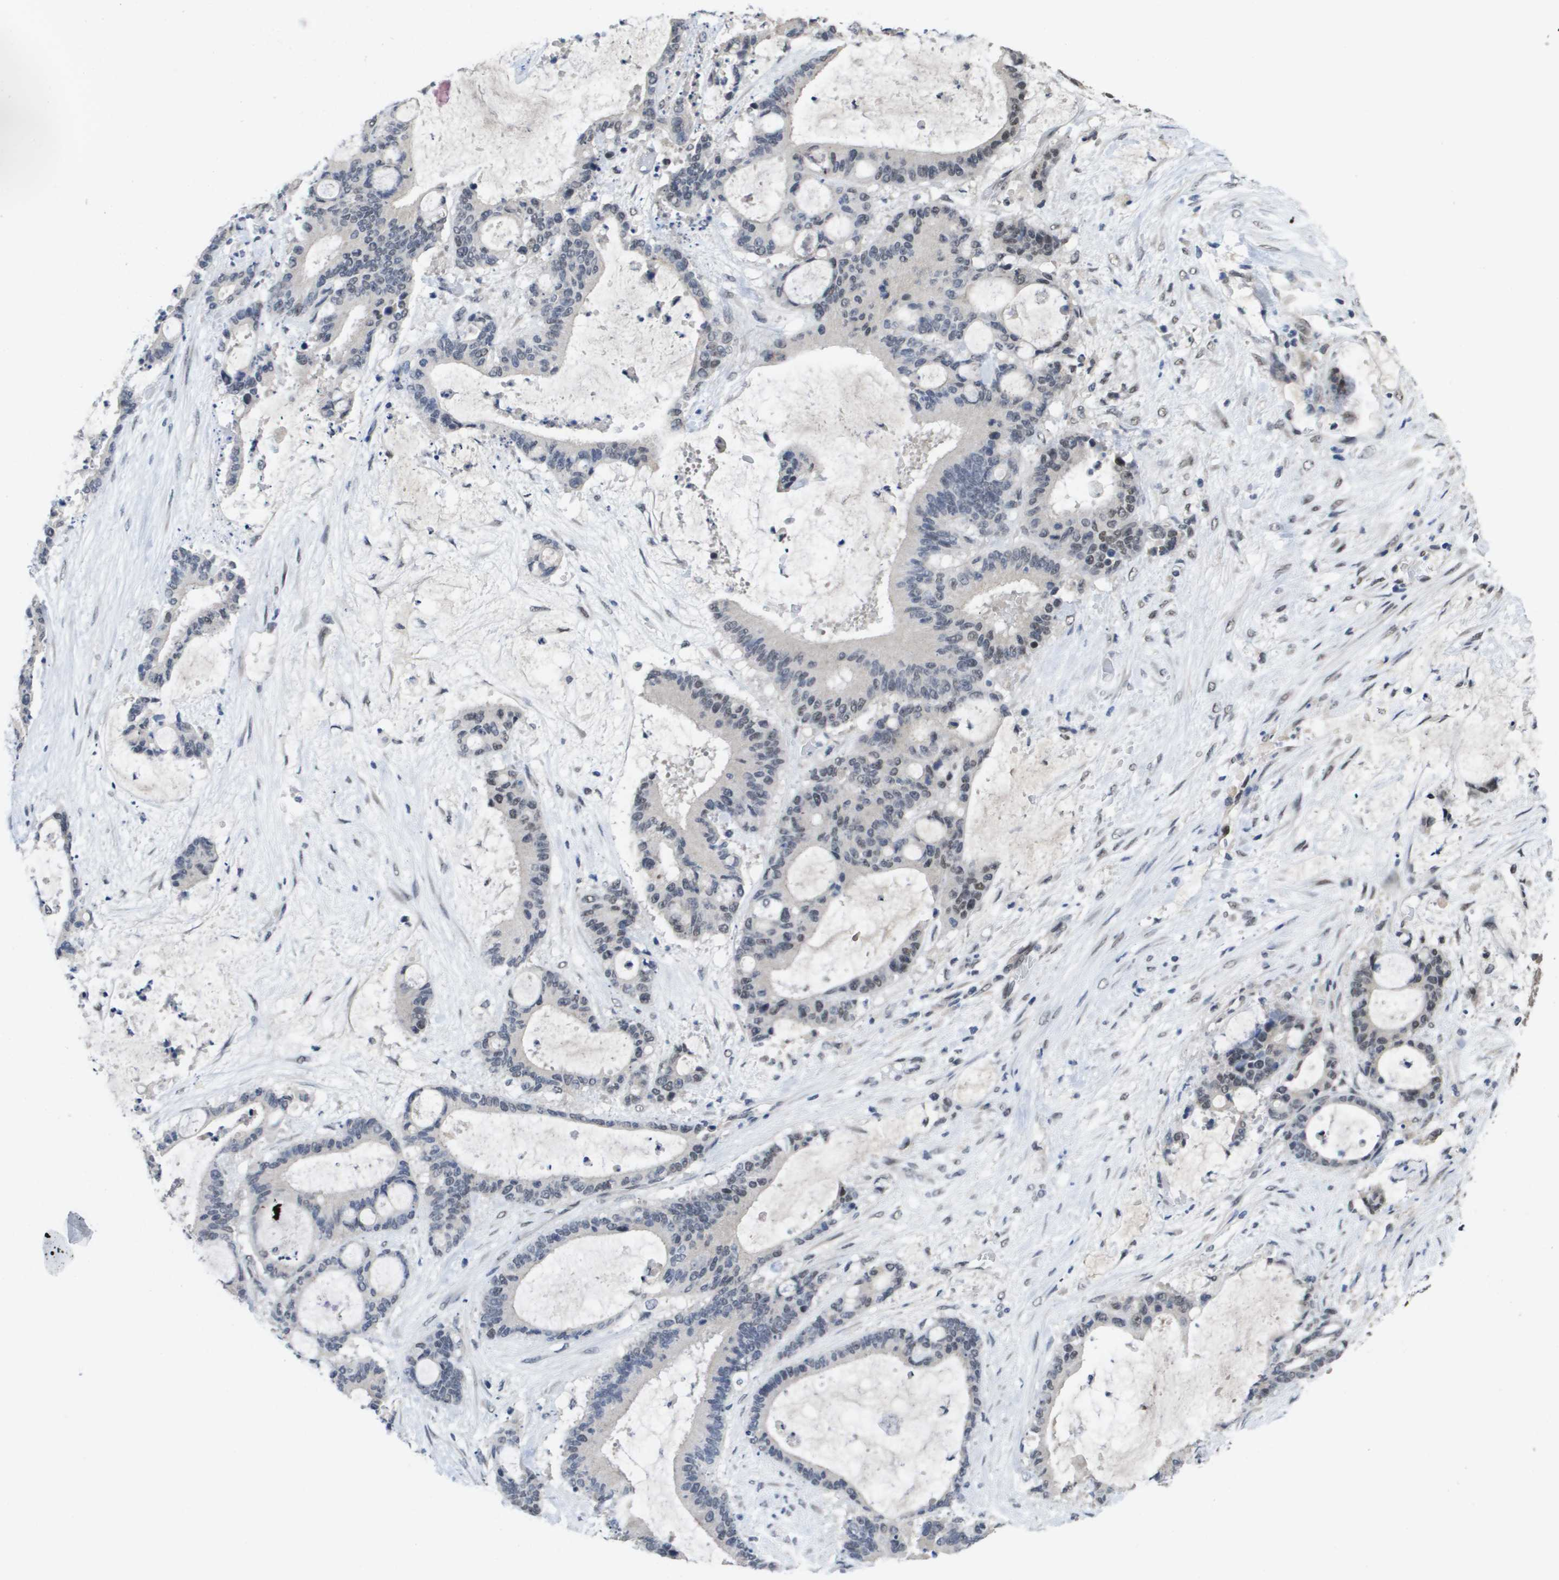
{"staining": {"intensity": "weak", "quantity": "<25%", "location": "nuclear"}, "tissue": "liver cancer", "cell_type": "Tumor cells", "image_type": "cancer", "snomed": [{"axis": "morphology", "description": "Cholangiocarcinoma"}, {"axis": "topography", "description": "Liver"}], "caption": "A high-resolution photomicrograph shows IHC staining of cholangiocarcinoma (liver), which displays no significant staining in tumor cells.", "gene": "AMBRA1", "patient": {"sex": "female", "age": 73}}